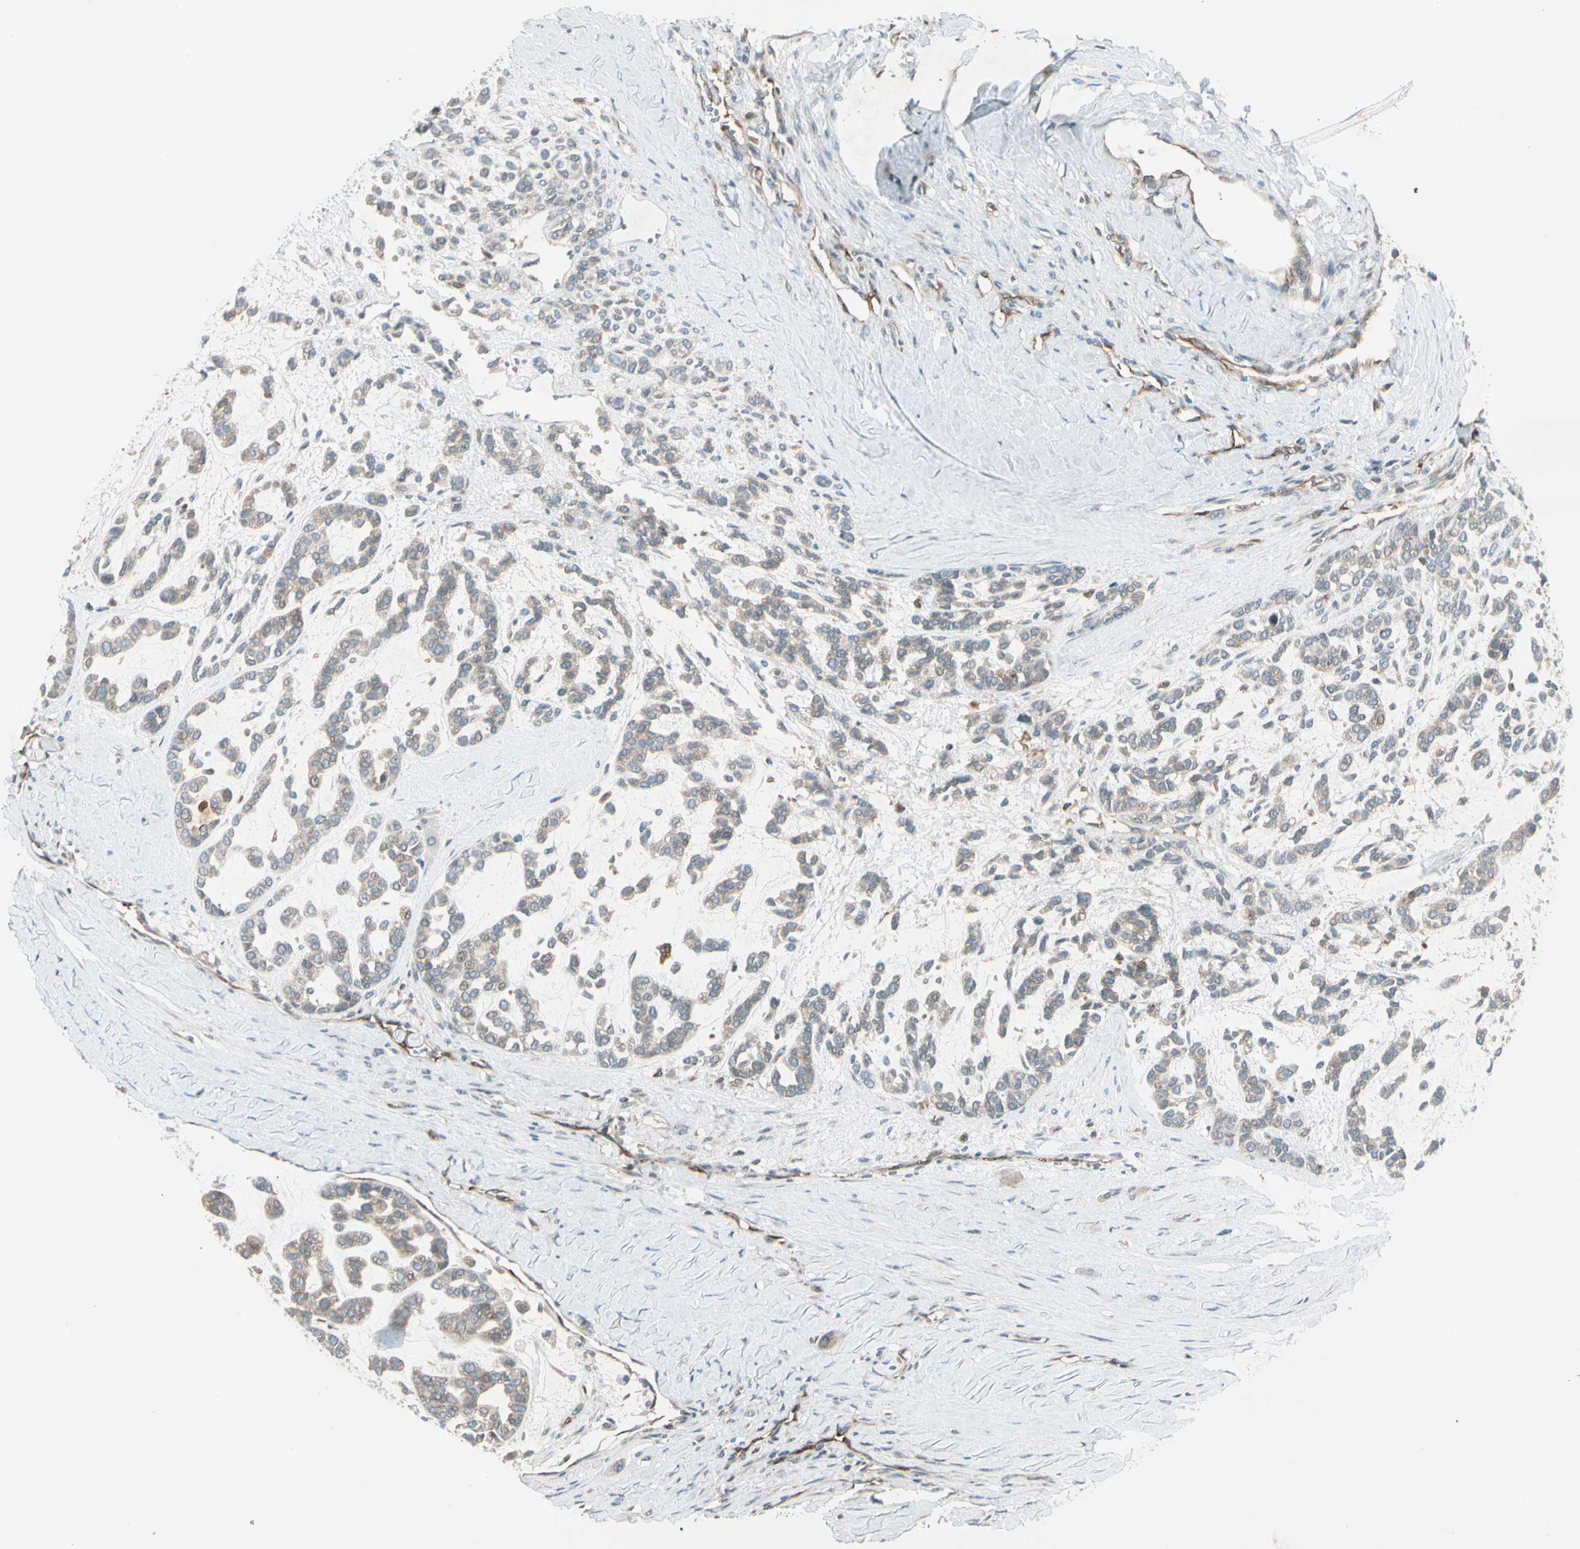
{"staining": {"intensity": "weak", "quantity": ">75%", "location": "cytoplasmic/membranous"}, "tissue": "head and neck cancer", "cell_type": "Tumor cells", "image_type": "cancer", "snomed": [{"axis": "morphology", "description": "Adenocarcinoma, NOS"}, {"axis": "morphology", "description": "Adenoma, NOS"}, {"axis": "topography", "description": "Head-Neck"}], "caption": "Brown immunohistochemical staining in human head and neck cancer shows weak cytoplasmic/membranous staining in about >75% of tumor cells. The staining was performed using DAB (3,3'-diaminobenzidine), with brown indicating positive protein expression. Nuclei are stained blue with hematoxylin.", "gene": "TRIO", "patient": {"sex": "female", "age": 55}}